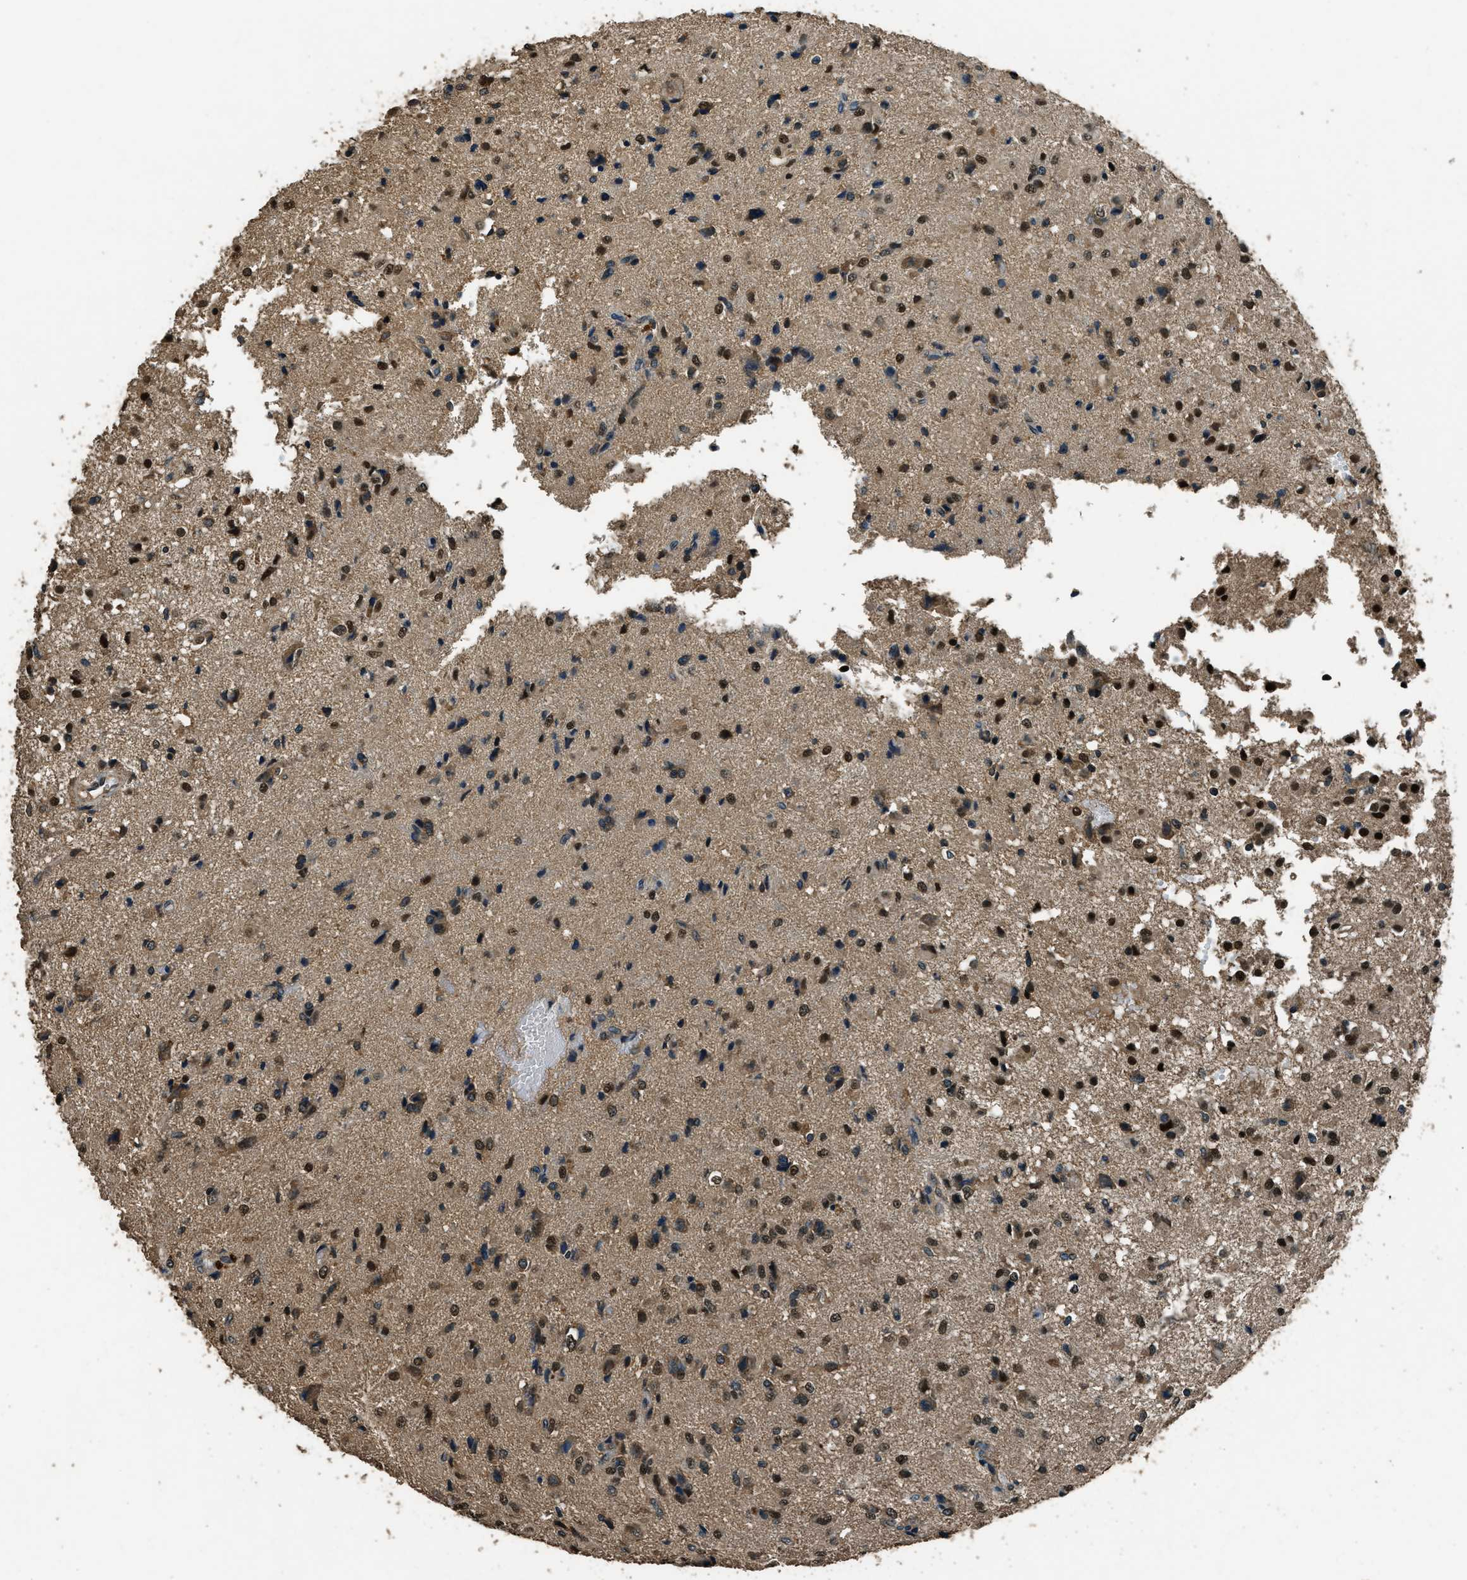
{"staining": {"intensity": "moderate", "quantity": "25%-75%", "location": "cytoplasmic/membranous,nuclear"}, "tissue": "glioma", "cell_type": "Tumor cells", "image_type": "cancer", "snomed": [{"axis": "morphology", "description": "Glioma, malignant, High grade"}, {"axis": "topography", "description": "Brain"}], "caption": "DAB (3,3'-diaminobenzidine) immunohistochemical staining of high-grade glioma (malignant) exhibits moderate cytoplasmic/membranous and nuclear protein expression in about 25%-75% of tumor cells.", "gene": "SALL3", "patient": {"sex": "female", "age": 59}}